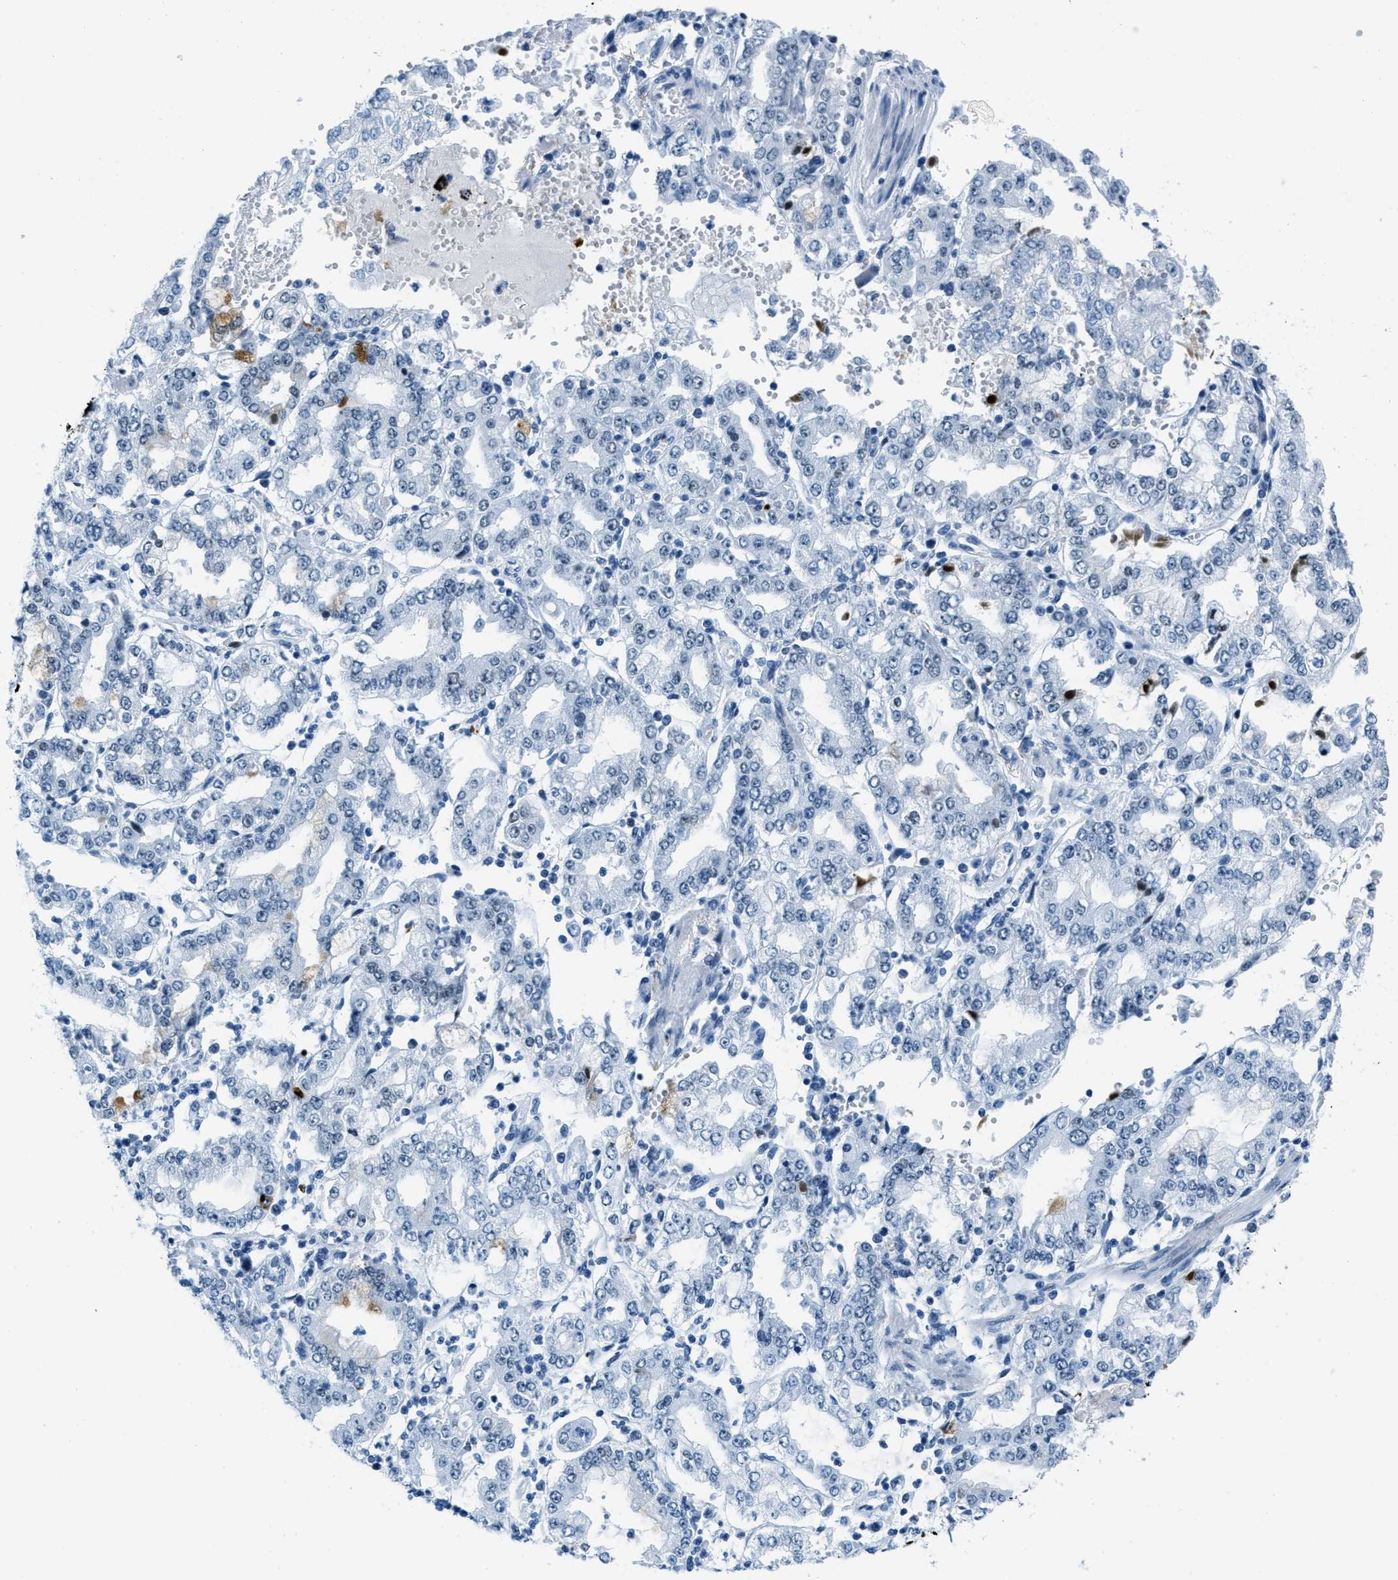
{"staining": {"intensity": "negative", "quantity": "none", "location": "none"}, "tissue": "stomach cancer", "cell_type": "Tumor cells", "image_type": "cancer", "snomed": [{"axis": "morphology", "description": "Adenocarcinoma, NOS"}, {"axis": "topography", "description": "Stomach"}], "caption": "A histopathology image of adenocarcinoma (stomach) stained for a protein exhibits no brown staining in tumor cells. Brightfield microscopy of immunohistochemistry stained with DAB (3,3'-diaminobenzidine) (brown) and hematoxylin (blue), captured at high magnification.", "gene": "PLA2G2A", "patient": {"sex": "male", "age": 76}}